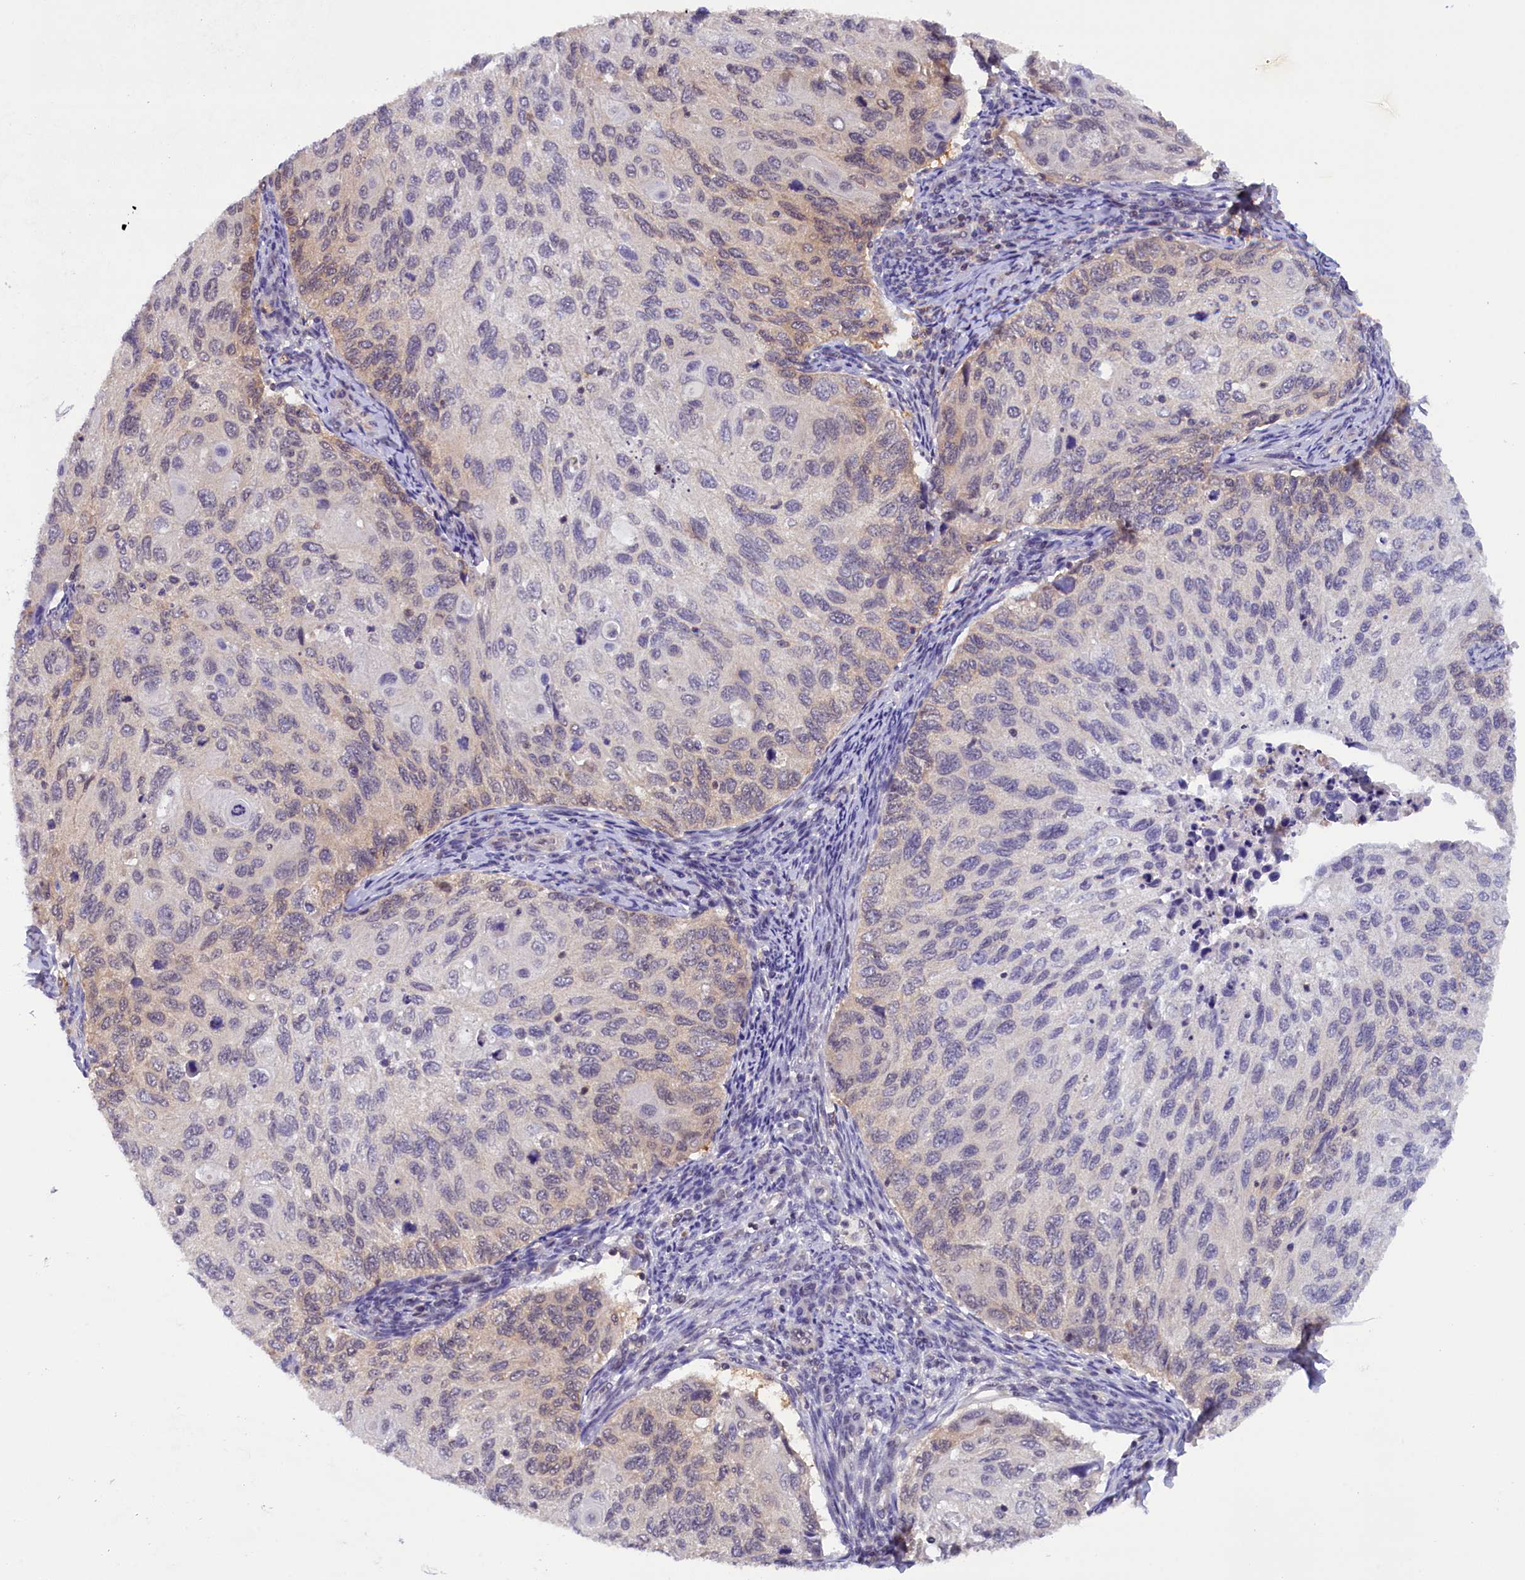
{"staining": {"intensity": "weak", "quantity": "<25%", "location": "cytoplasmic/membranous"}, "tissue": "cervical cancer", "cell_type": "Tumor cells", "image_type": "cancer", "snomed": [{"axis": "morphology", "description": "Squamous cell carcinoma, NOS"}, {"axis": "topography", "description": "Cervix"}], "caption": "DAB (3,3'-diaminobenzidine) immunohistochemical staining of human cervical cancer (squamous cell carcinoma) displays no significant expression in tumor cells.", "gene": "TBCB", "patient": {"sex": "female", "age": 70}}